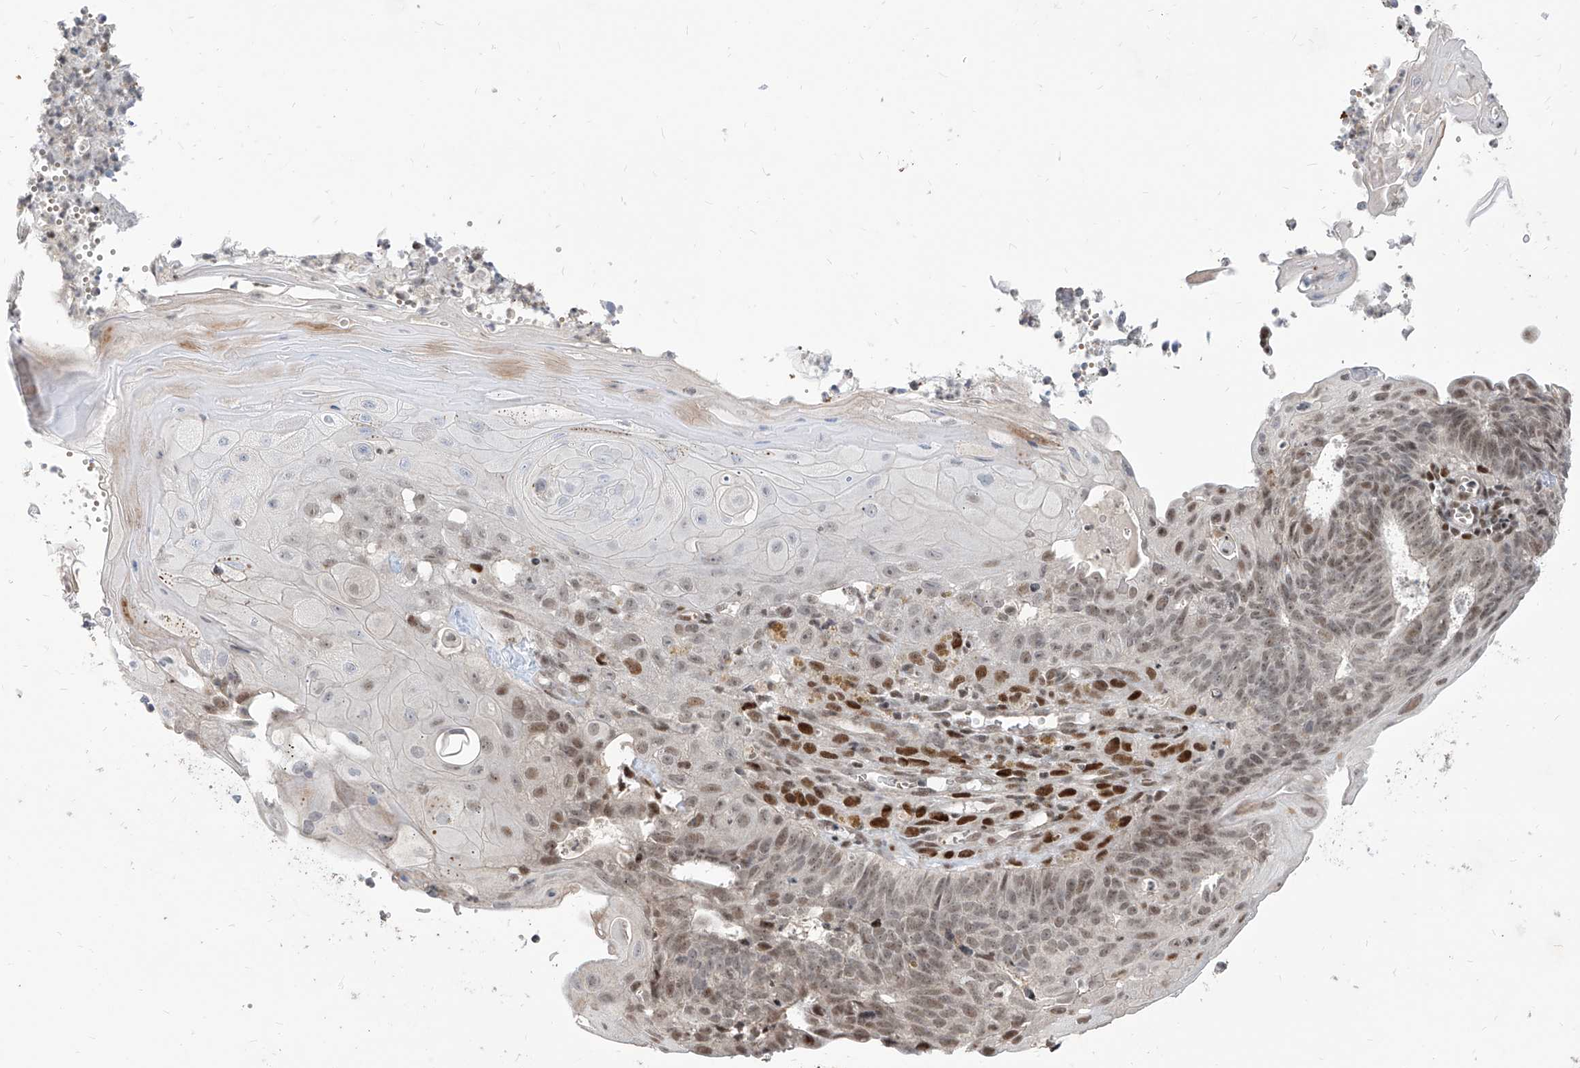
{"staining": {"intensity": "weak", "quantity": "<25%", "location": "nuclear"}, "tissue": "endometrial cancer", "cell_type": "Tumor cells", "image_type": "cancer", "snomed": [{"axis": "morphology", "description": "Adenocarcinoma, NOS"}, {"axis": "topography", "description": "Endometrium"}], "caption": "The micrograph exhibits no staining of tumor cells in endometrial cancer (adenocarcinoma).", "gene": "IRF2", "patient": {"sex": "female", "age": 32}}